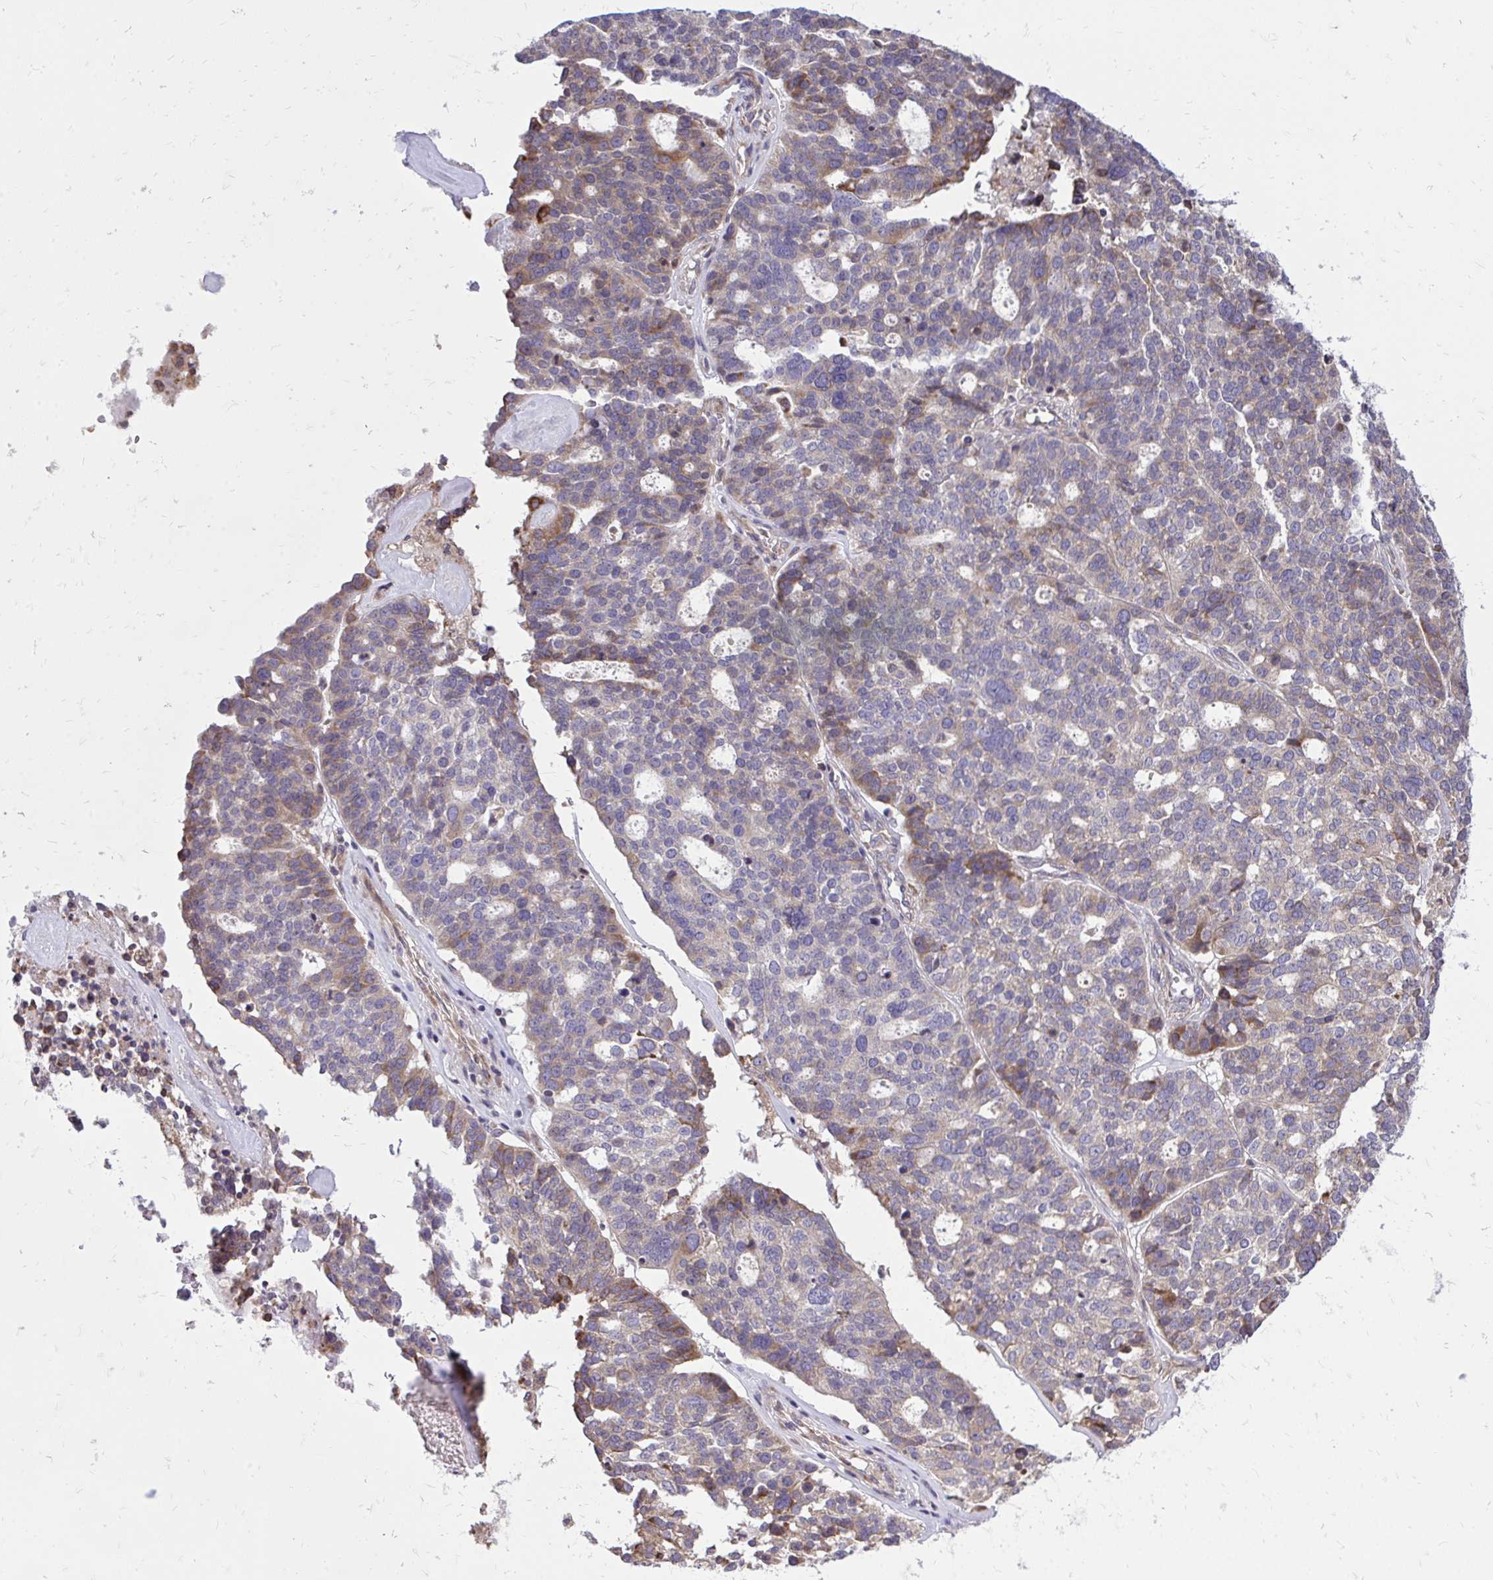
{"staining": {"intensity": "moderate", "quantity": "<25%", "location": "cytoplasmic/membranous"}, "tissue": "ovarian cancer", "cell_type": "Tumor cells", "image_type": "cancer", "snomed": [{"axis": "morphology", "description": "Cystadenocarcinoma, serous, NOS"}, {"axis": "topography", "description": "Ovary"}], "caption": "Immunohistochemical staining of ovarian cancer shows moderate cytoplasmic/membranous protein positivity in approximately <25% of tumor cells. The protein is shown in brown color, while the nuclei are stained blue.", "gene": "METTL9", "patient": {"sex": "female", "age": 59}}